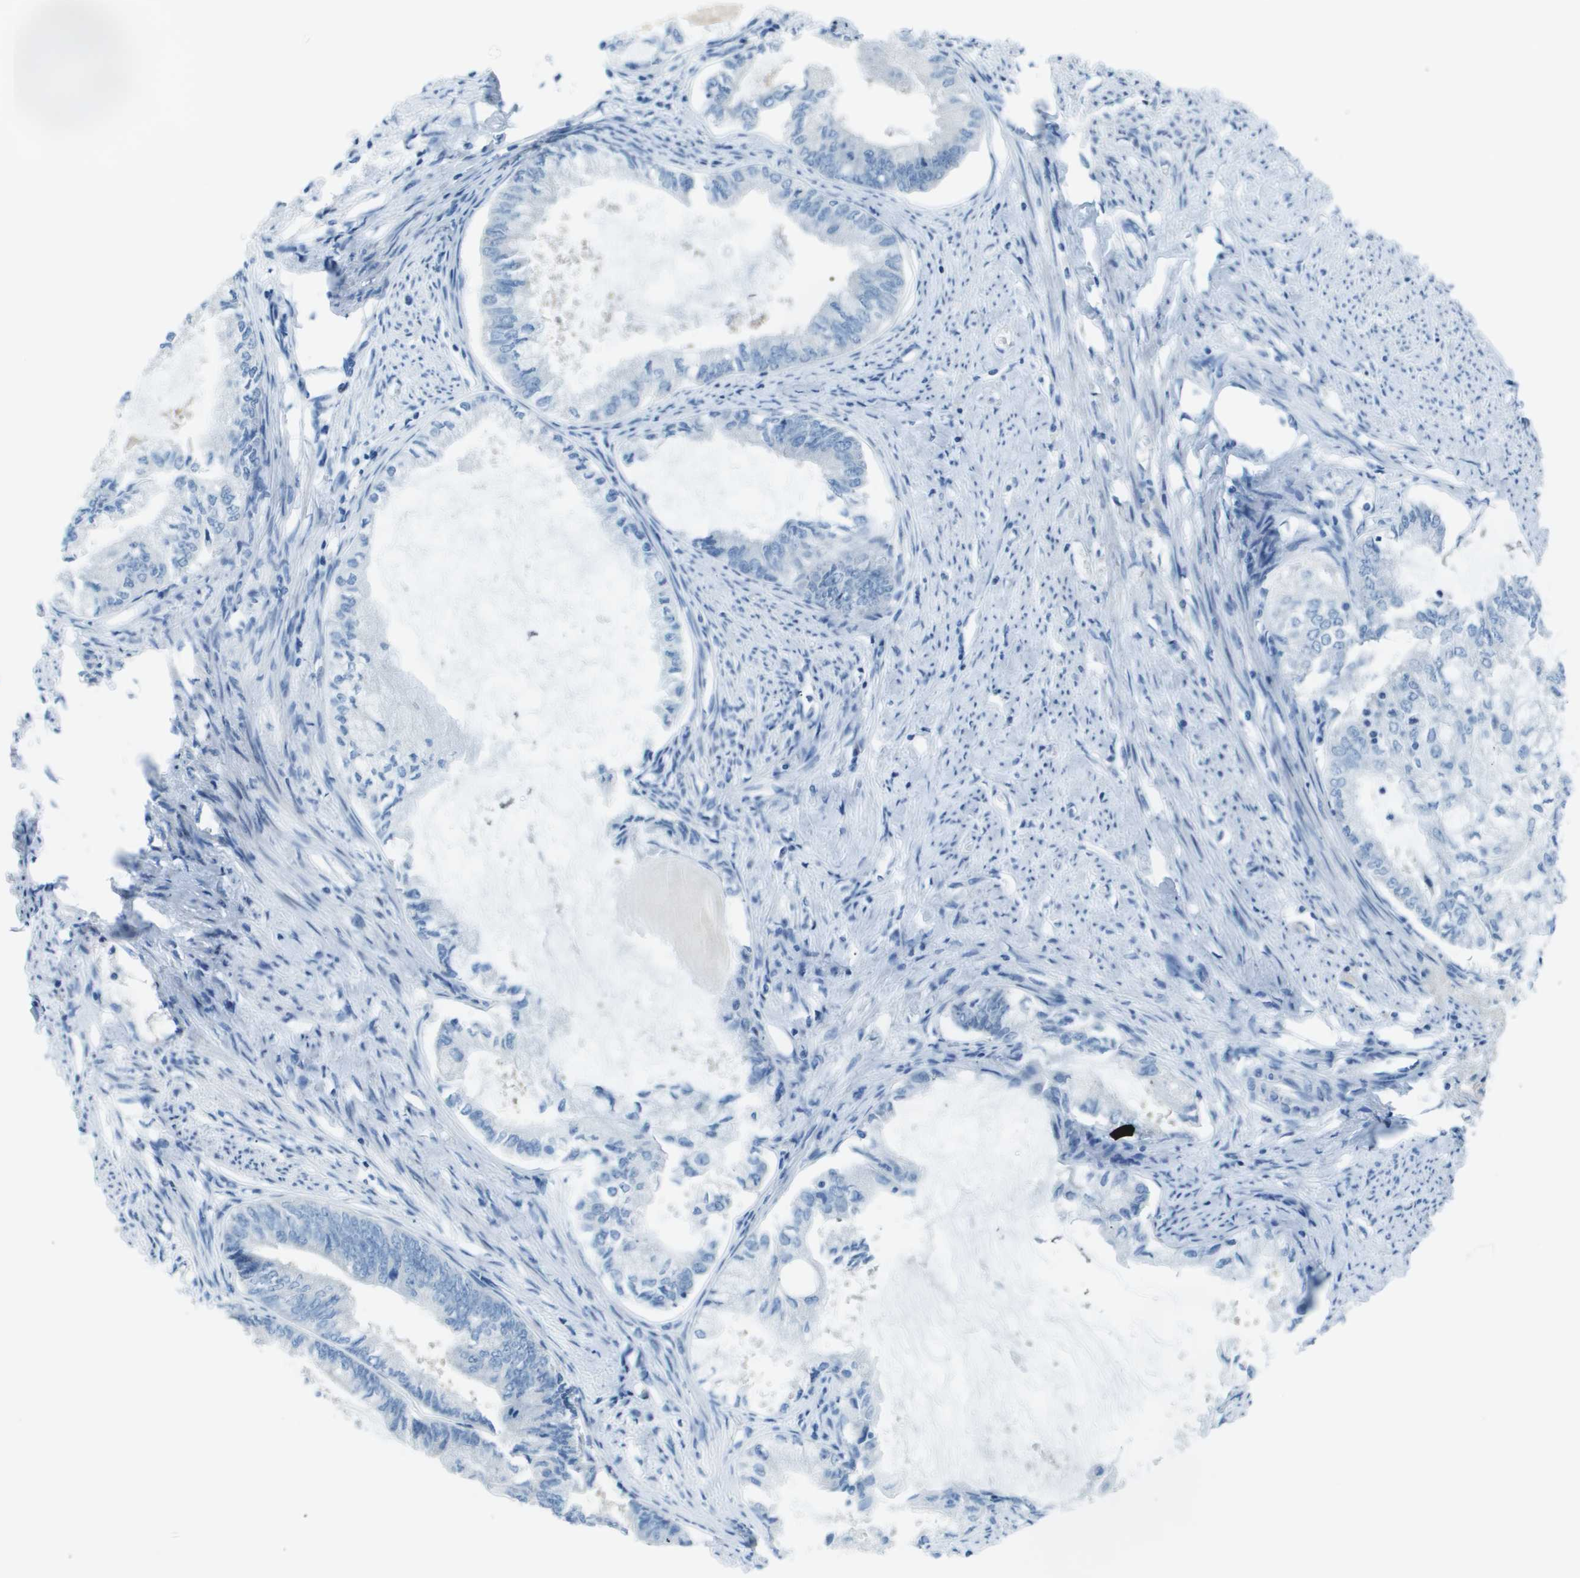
{"staining": {"intensity": "negative", "quantity": "none", "location": "none"}, "tissue": "endometrial cancer", "cell_type": "Tumor cells", "image_type": "cancer", "snomed": [{"axis": "morphology", "description": "Adenocarcinoma, NOS"}, {"axis": "topography", "description": "Endometrium"}], "caption": "Micrograph shows no protein expression in tumor cells of endometrial adenocarcinoma tissue.", "gene": "STIP1", "patient": {"sex": "female", "age": 86}}